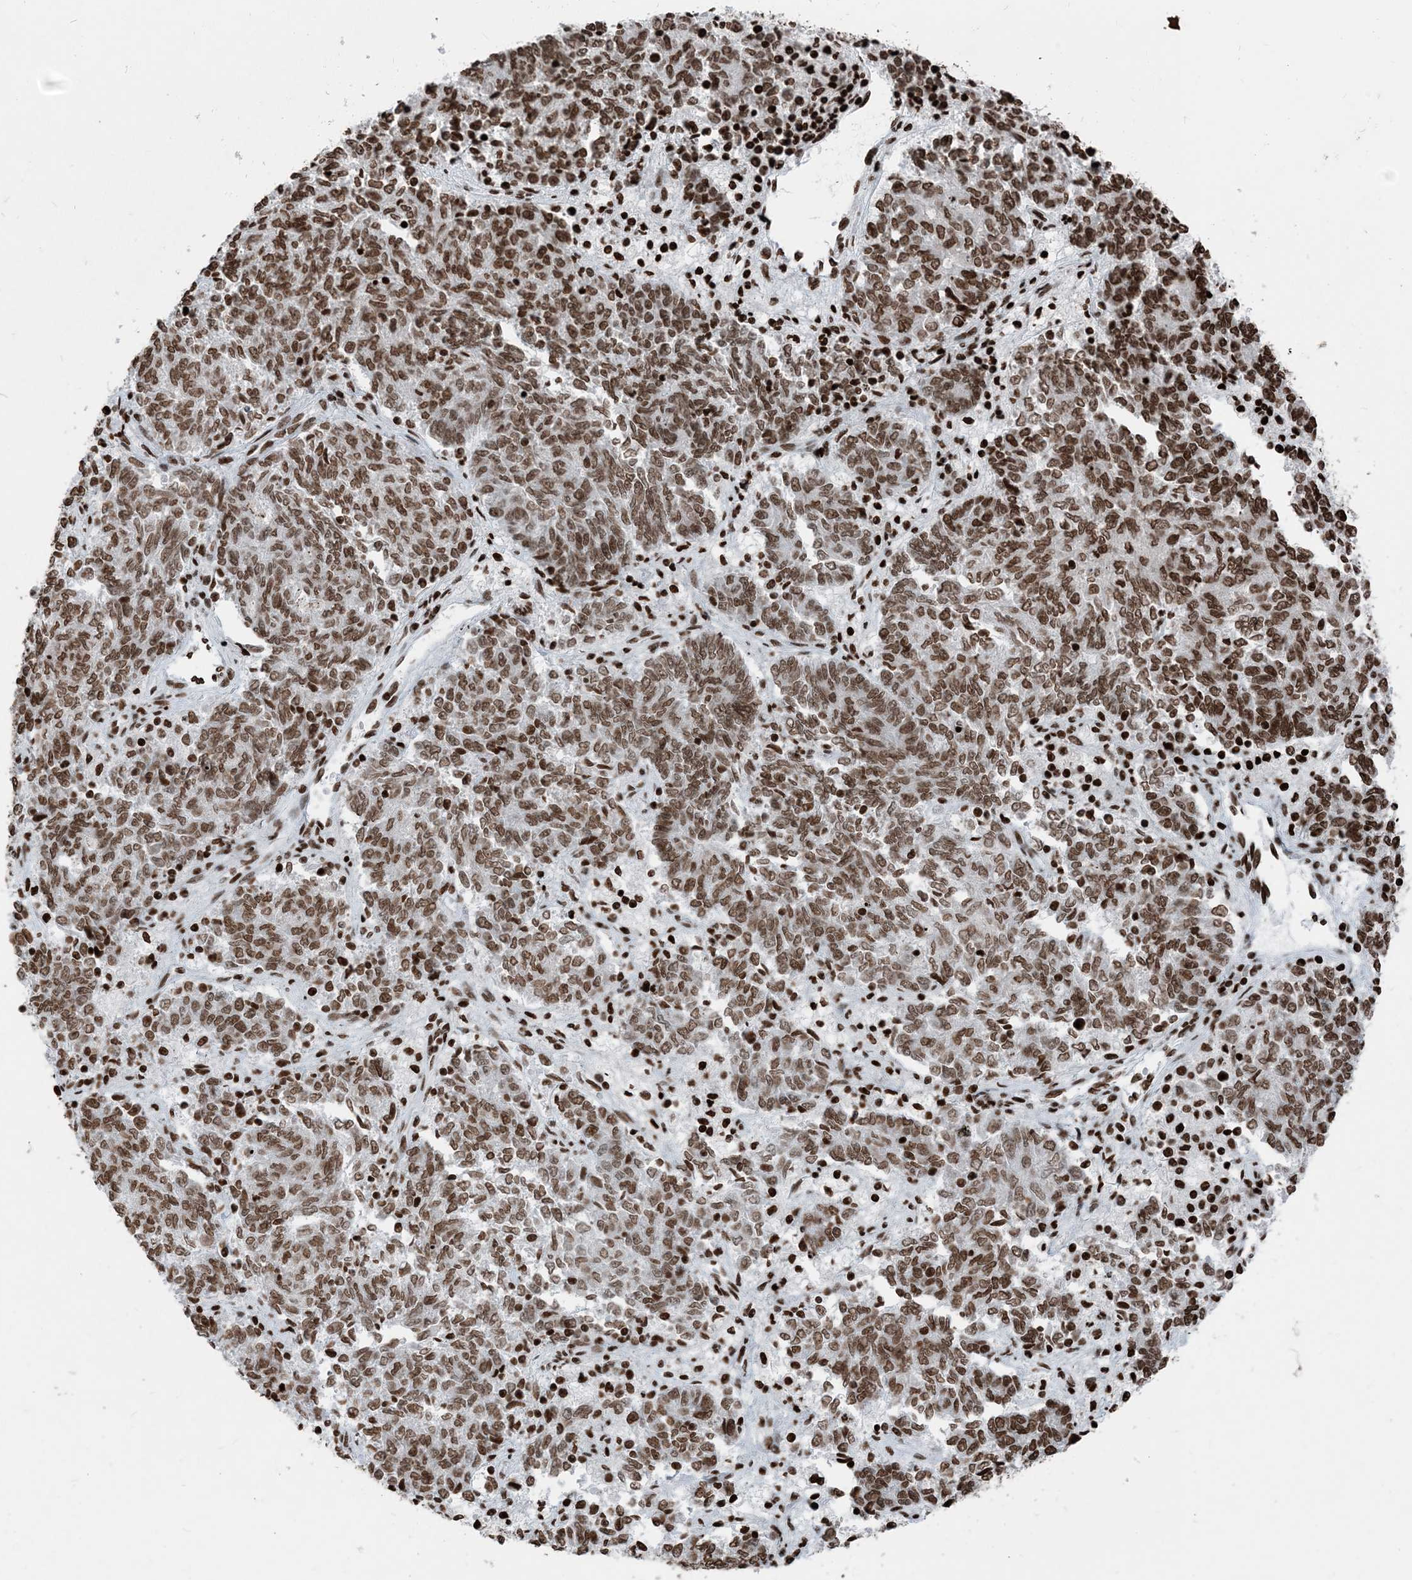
{"staining": {"intensity": "moderate", "quantity": ">75%", "location": "nuclear"}, "tissue": "endometrial cancer", "cell_type": "Tumor cells", "image_type": "cancer", "snomed": [{"axis": "morphology", "description": "Adenocarcinoma, NOS"}, {"axis": "topography", "description": "Endometrium"}], "caption": "Immunohistochemical staining of adenocarcinoma (endometrial) shows moderate nuclear protein expression in about >75% of tumor cells. (DAB = brown stain, brightfield microscopy at high magnification).", "gene": "H3-3B", "patient": {"sex": "female", "age": 80}}